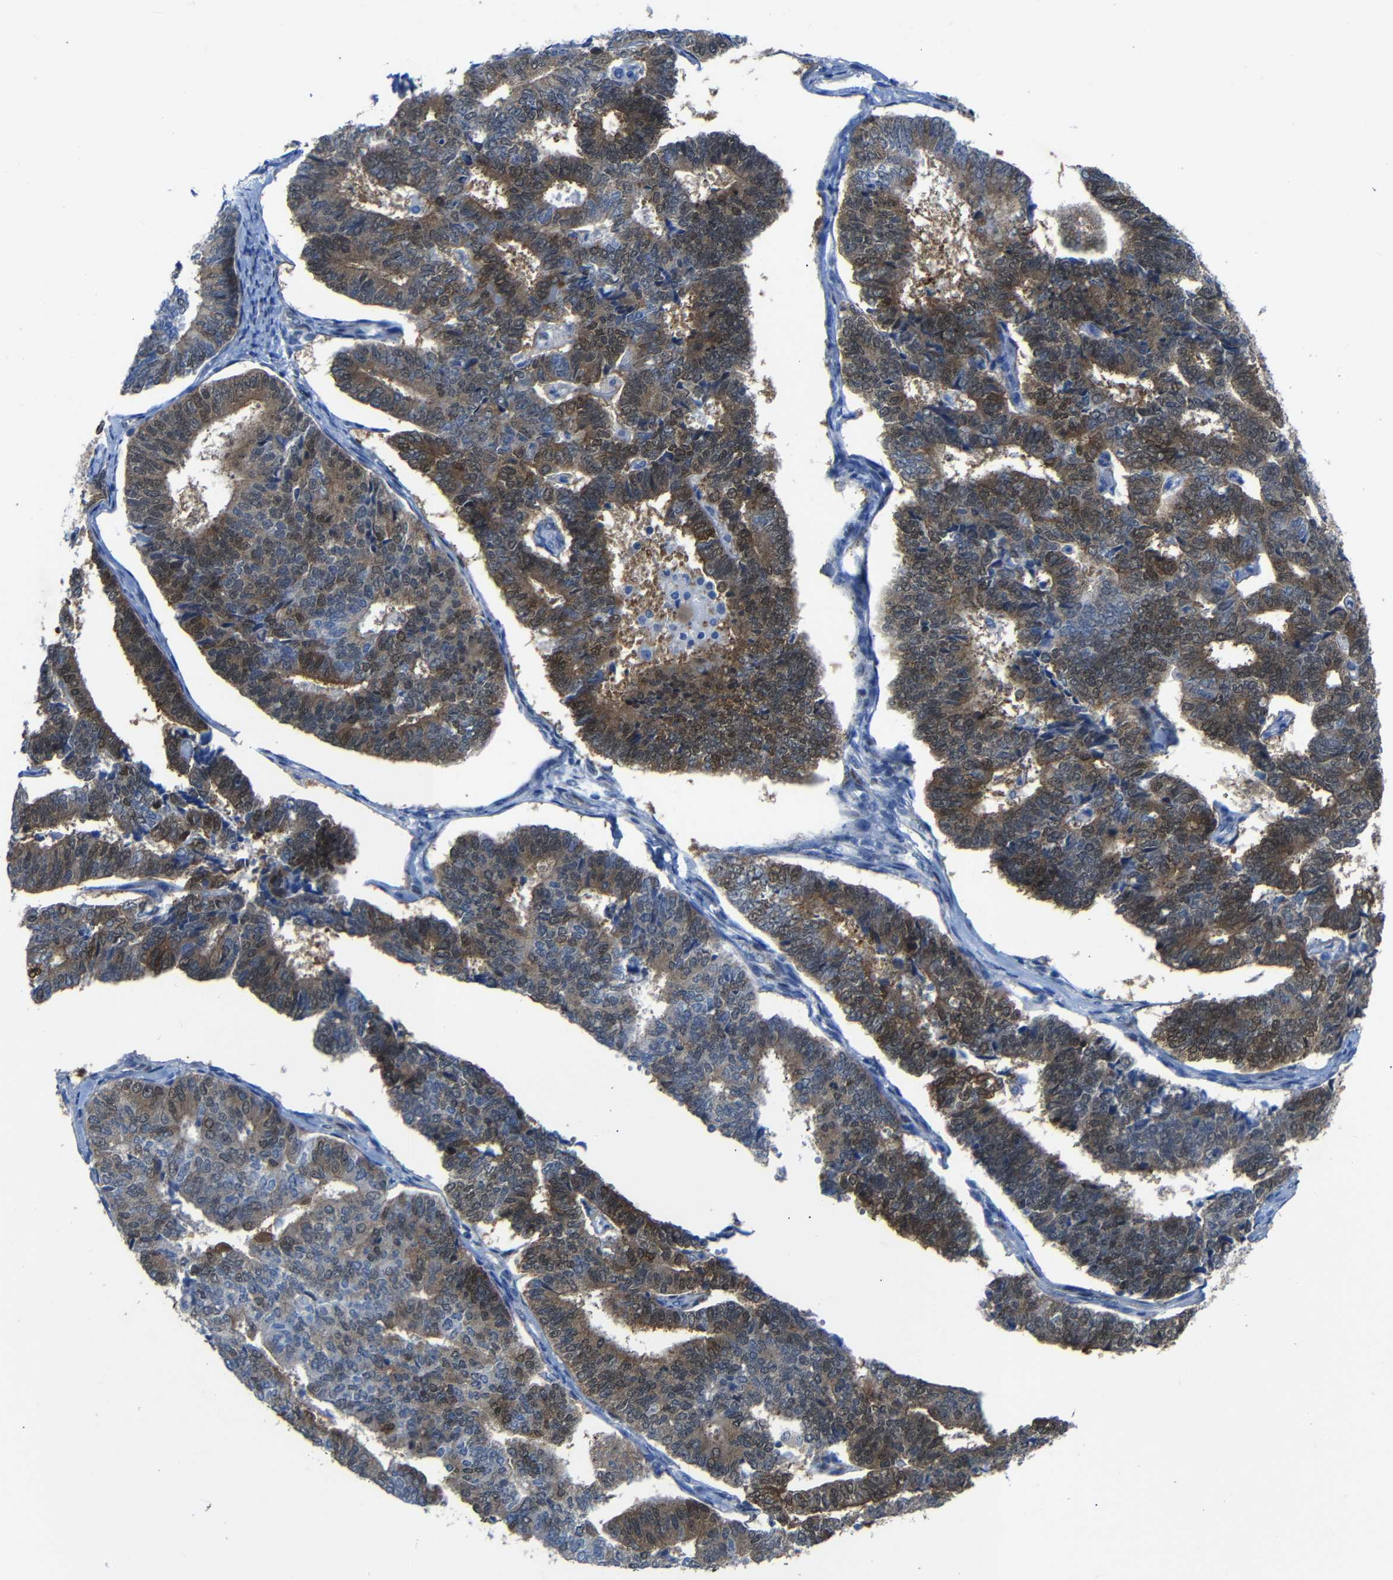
{"staining": {"intensity": "moderate", "quantity": ">75%", "location": "cytoplasmic/membranous"}, "tissue": "endometrial cancer", "cell_type": "Tumor cells", "image_type": "cancer", "snomed": [{"axis": "morphology", "description": "Adenocarcinoma, NOS"}, {"axis": "topography", "description": "Endometrium"}], "caption": "Endometrial cancer (adenocarcinoma) stained with a protein marker exhibits moderate staining in tumor cells.", "gene": "YAP1", "patient": {"sex": "female", "age": 70}}